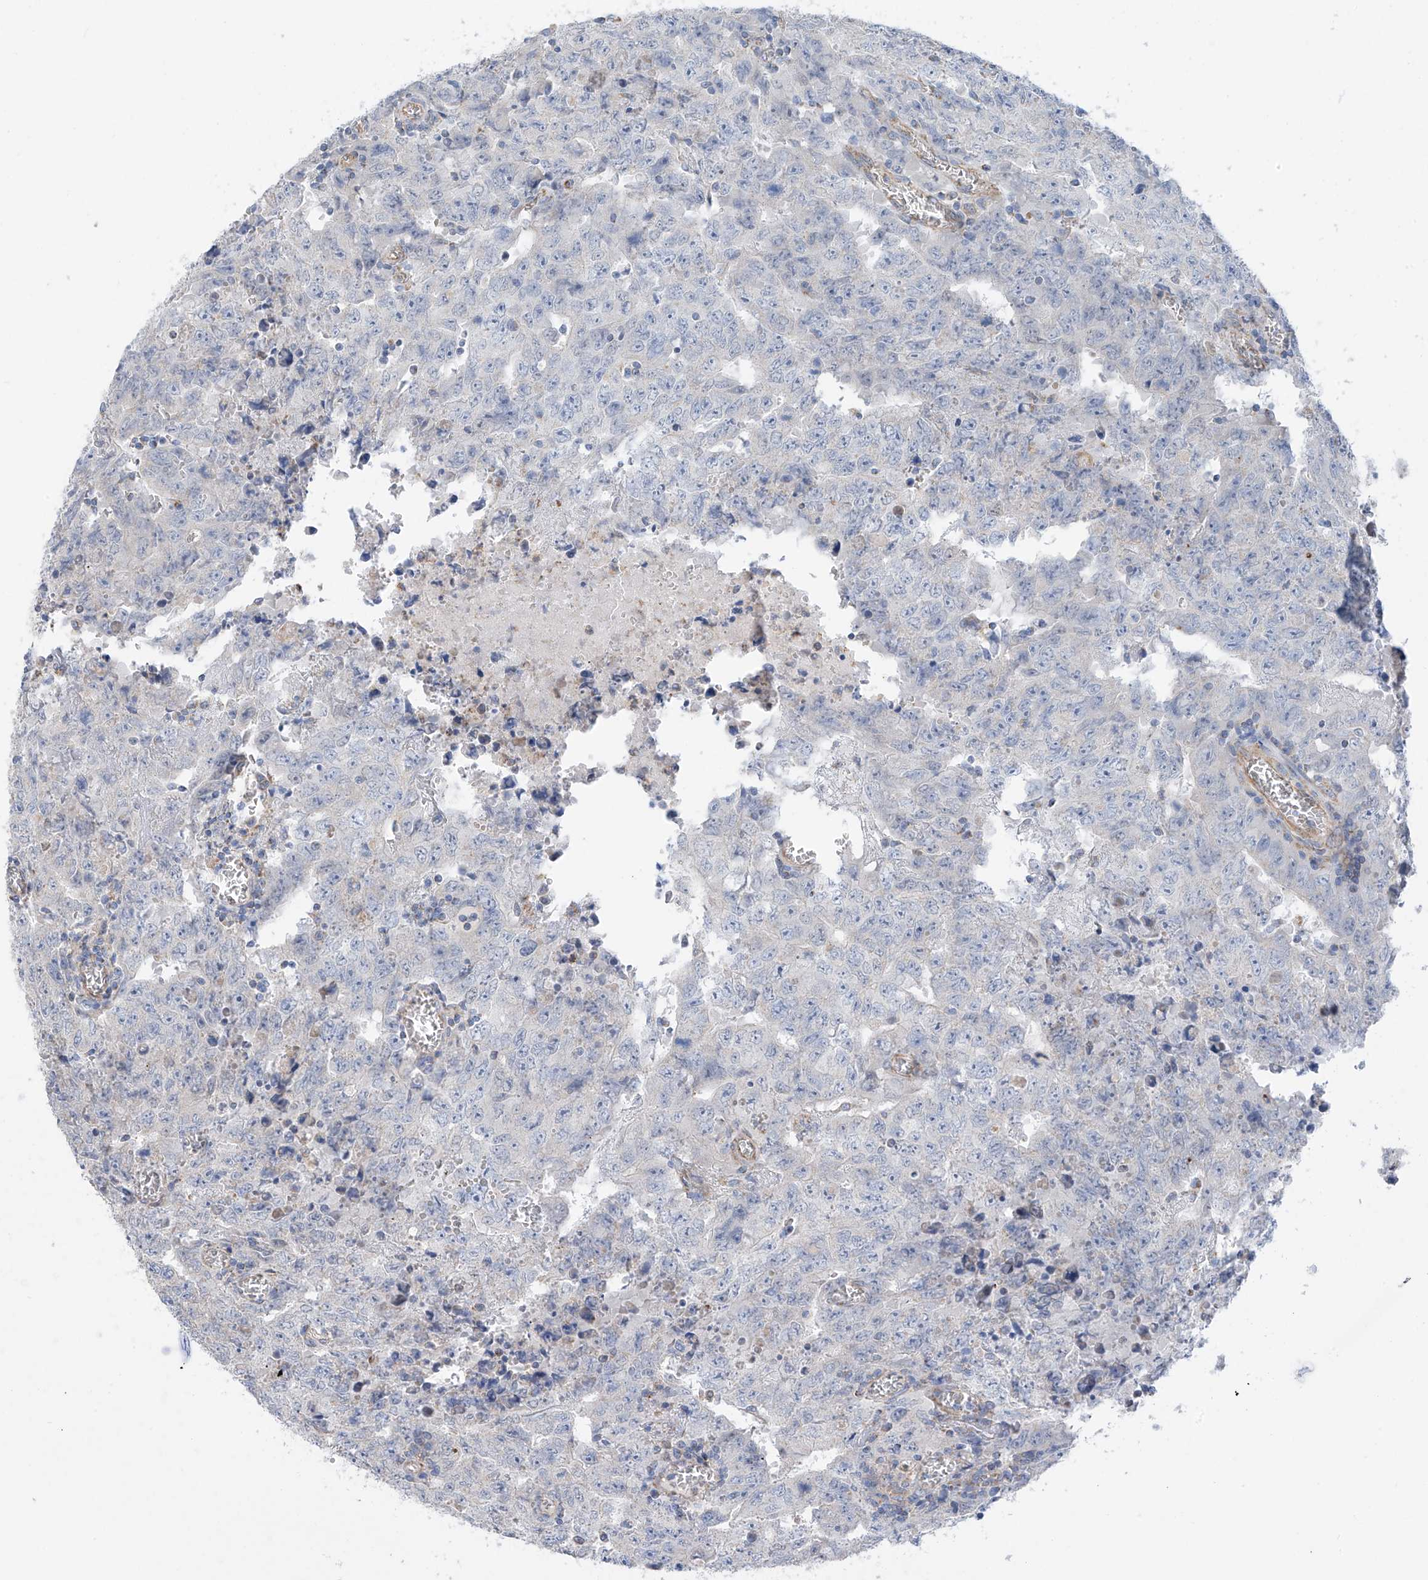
{"staining": {"intensity": "negative", "quantity": "none", "location": "none"}, "tissue": "testis cancer", "cell_type": "Tumor cells", "image_type": "cancer", "snomed": [{"axis": "morphology", "description": "Carcinoma, Embryonal, NOS"}, {"axis": "topography", "description": "Testis"}], "caption": "This is an immunohistochemistry histopathology image of human embryonal carcinoma (testis). There is no expression in tumor cells.", "gene": "EIF5B", "patient": {"sex": "male", "age": 26}}